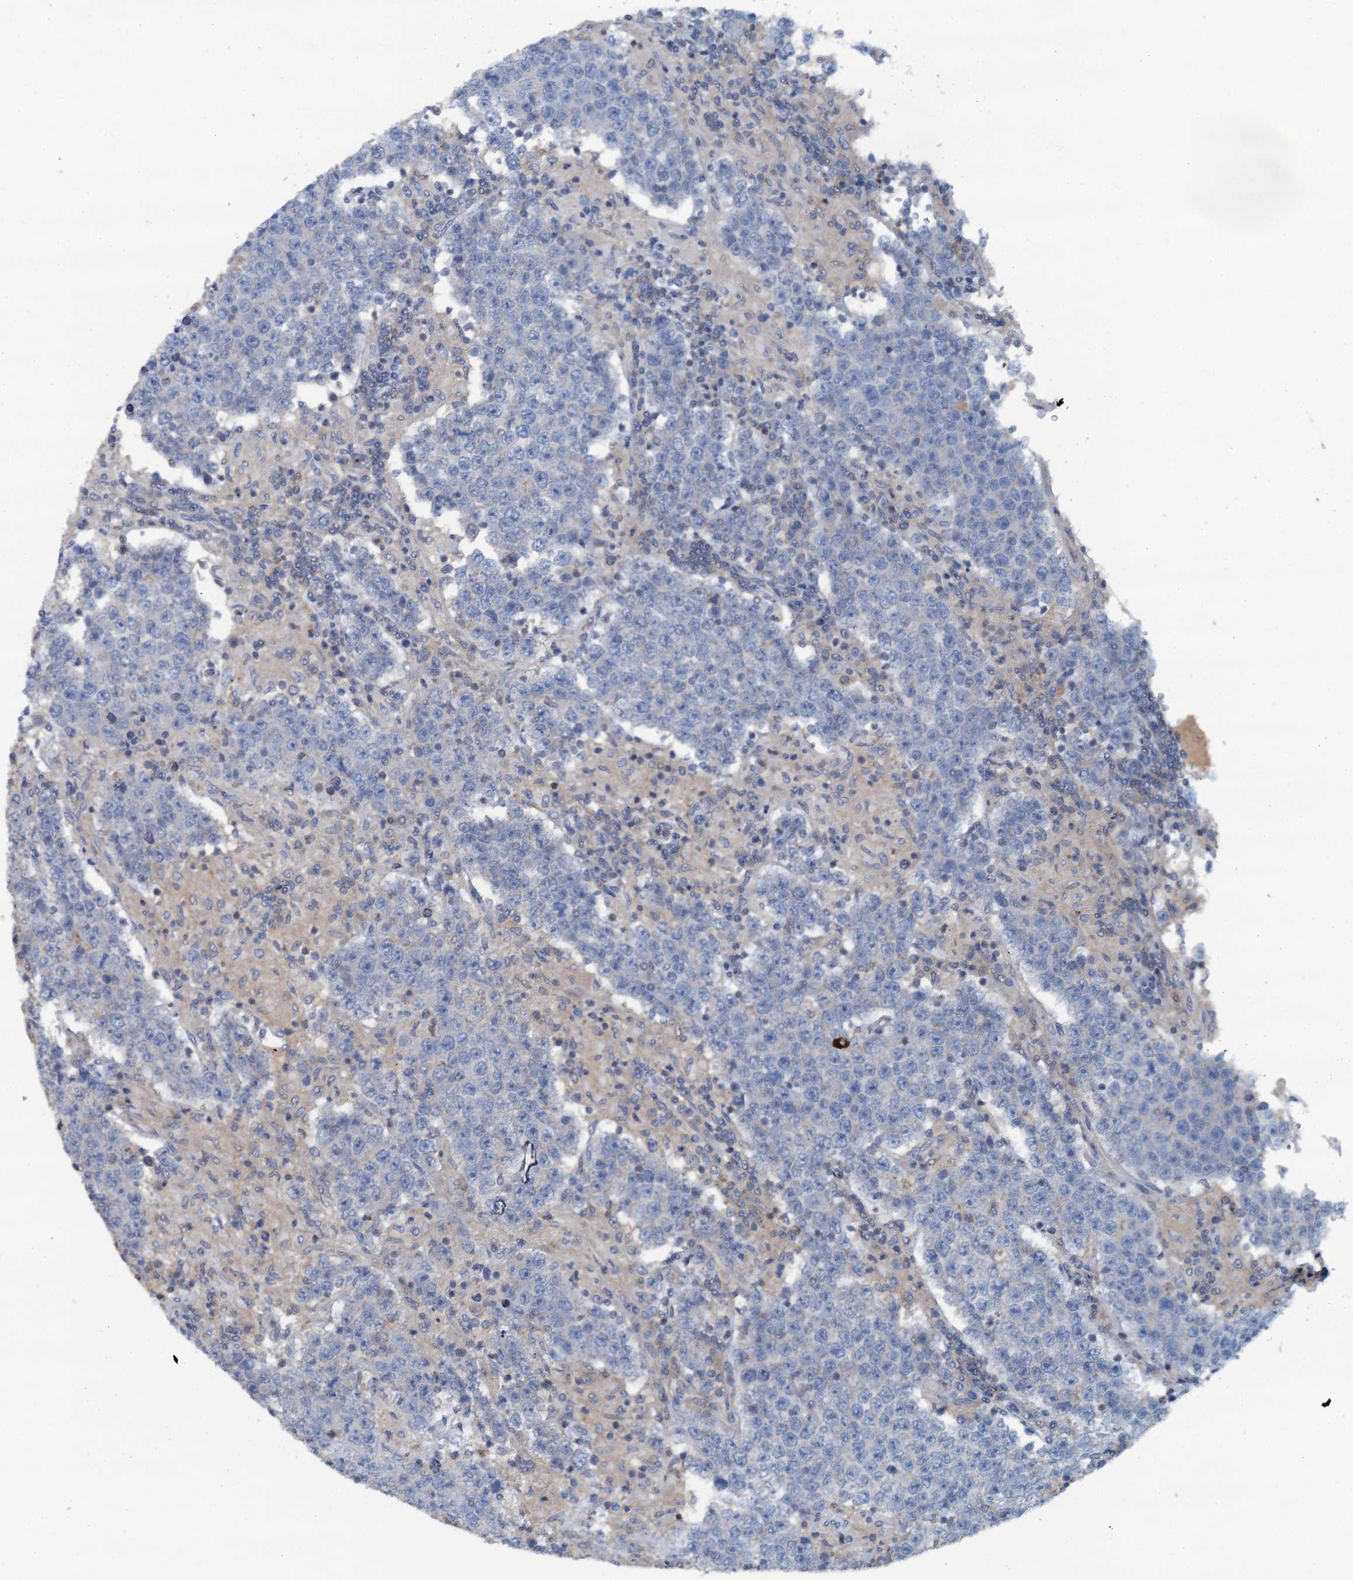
{"staining": {"intensity": "negative", "quantity": "none", "location": "none"}, "tissue": "testis cancer", "cell_type": "Tumor cells", "image_type": "cancer", "snomed": [{"axis": "morphology", "description": "Normal tissue, NOS"}, {"axis": "morphology", "description": "Urothelial carcinoma, High grade"}, {"axis": "morphology", "description": "Seminoma, NOS"}, {"axis": "morphology", "description": "Carcinoma, Embryonal, NOS"}, {"axis": "topography", "description": "Urinary bladder"}, {"axis": "topography", "description": "Testis"}], "caption": "The immunohistochemistry (IHC) photomicrograph has no significant staining in tumor cells of testis seminoma tissue.", "gene": "THAP10", "patient": {"sex": "male", "age": 41}}